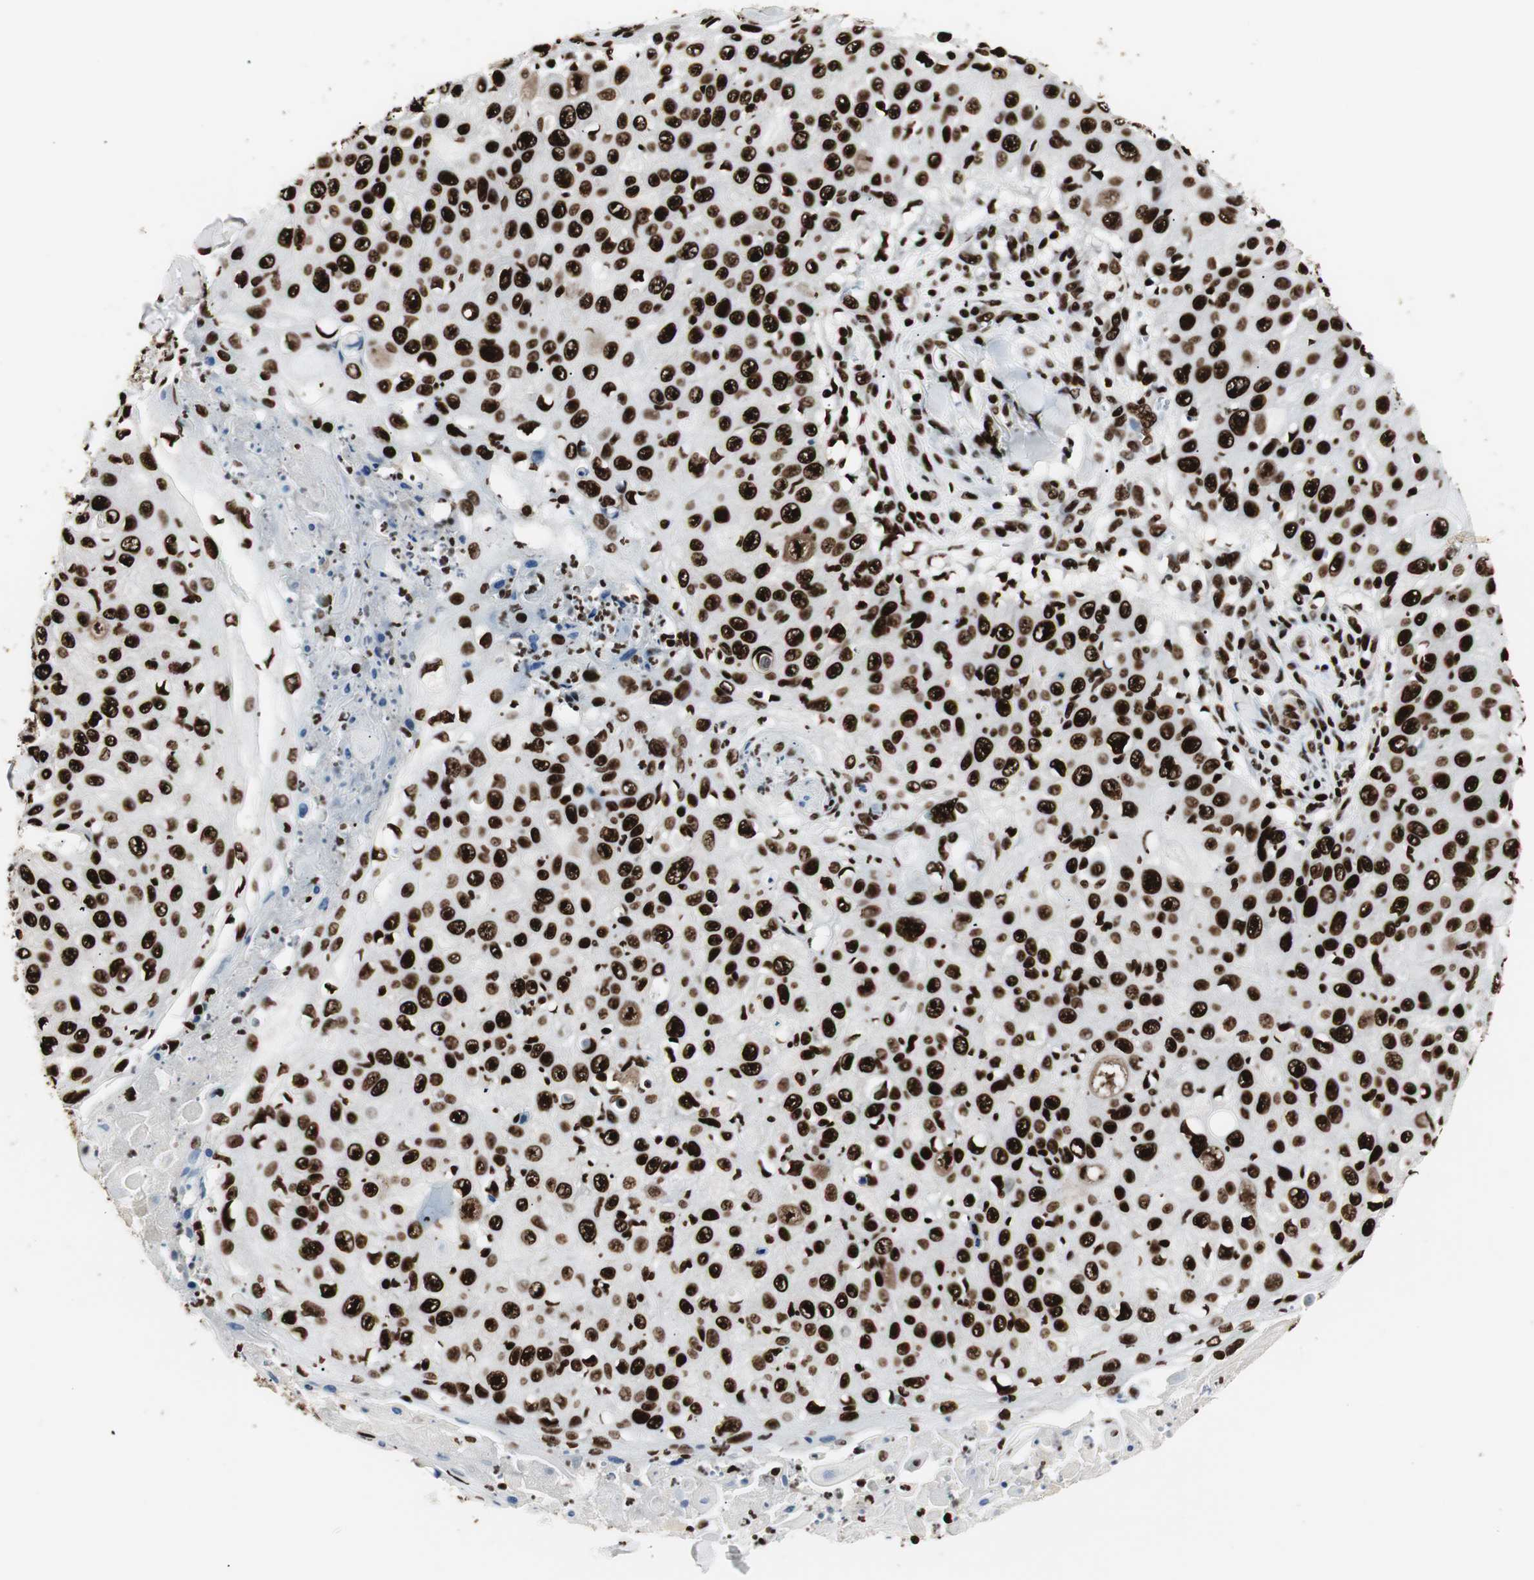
{"staining": {"intensity": "strong", "quantity": ">75%", "location": "nuclear"}, "tissue": "skin cancer", "cell_type": "Tumor cells", "image_type": "cancer", "snomed": [{"axis": "morphology", "description": "Squamous cell carcinoma, NOS"}, {"axis": "topography", "description": "Skin"}], "caption": "Human skin cancer (squamous cell carcinoma) stained with a protein marker demonstrates strong staining in tumor cells.", "gene": "MTA2", "patient": {"sex": "male", "age": 86}}